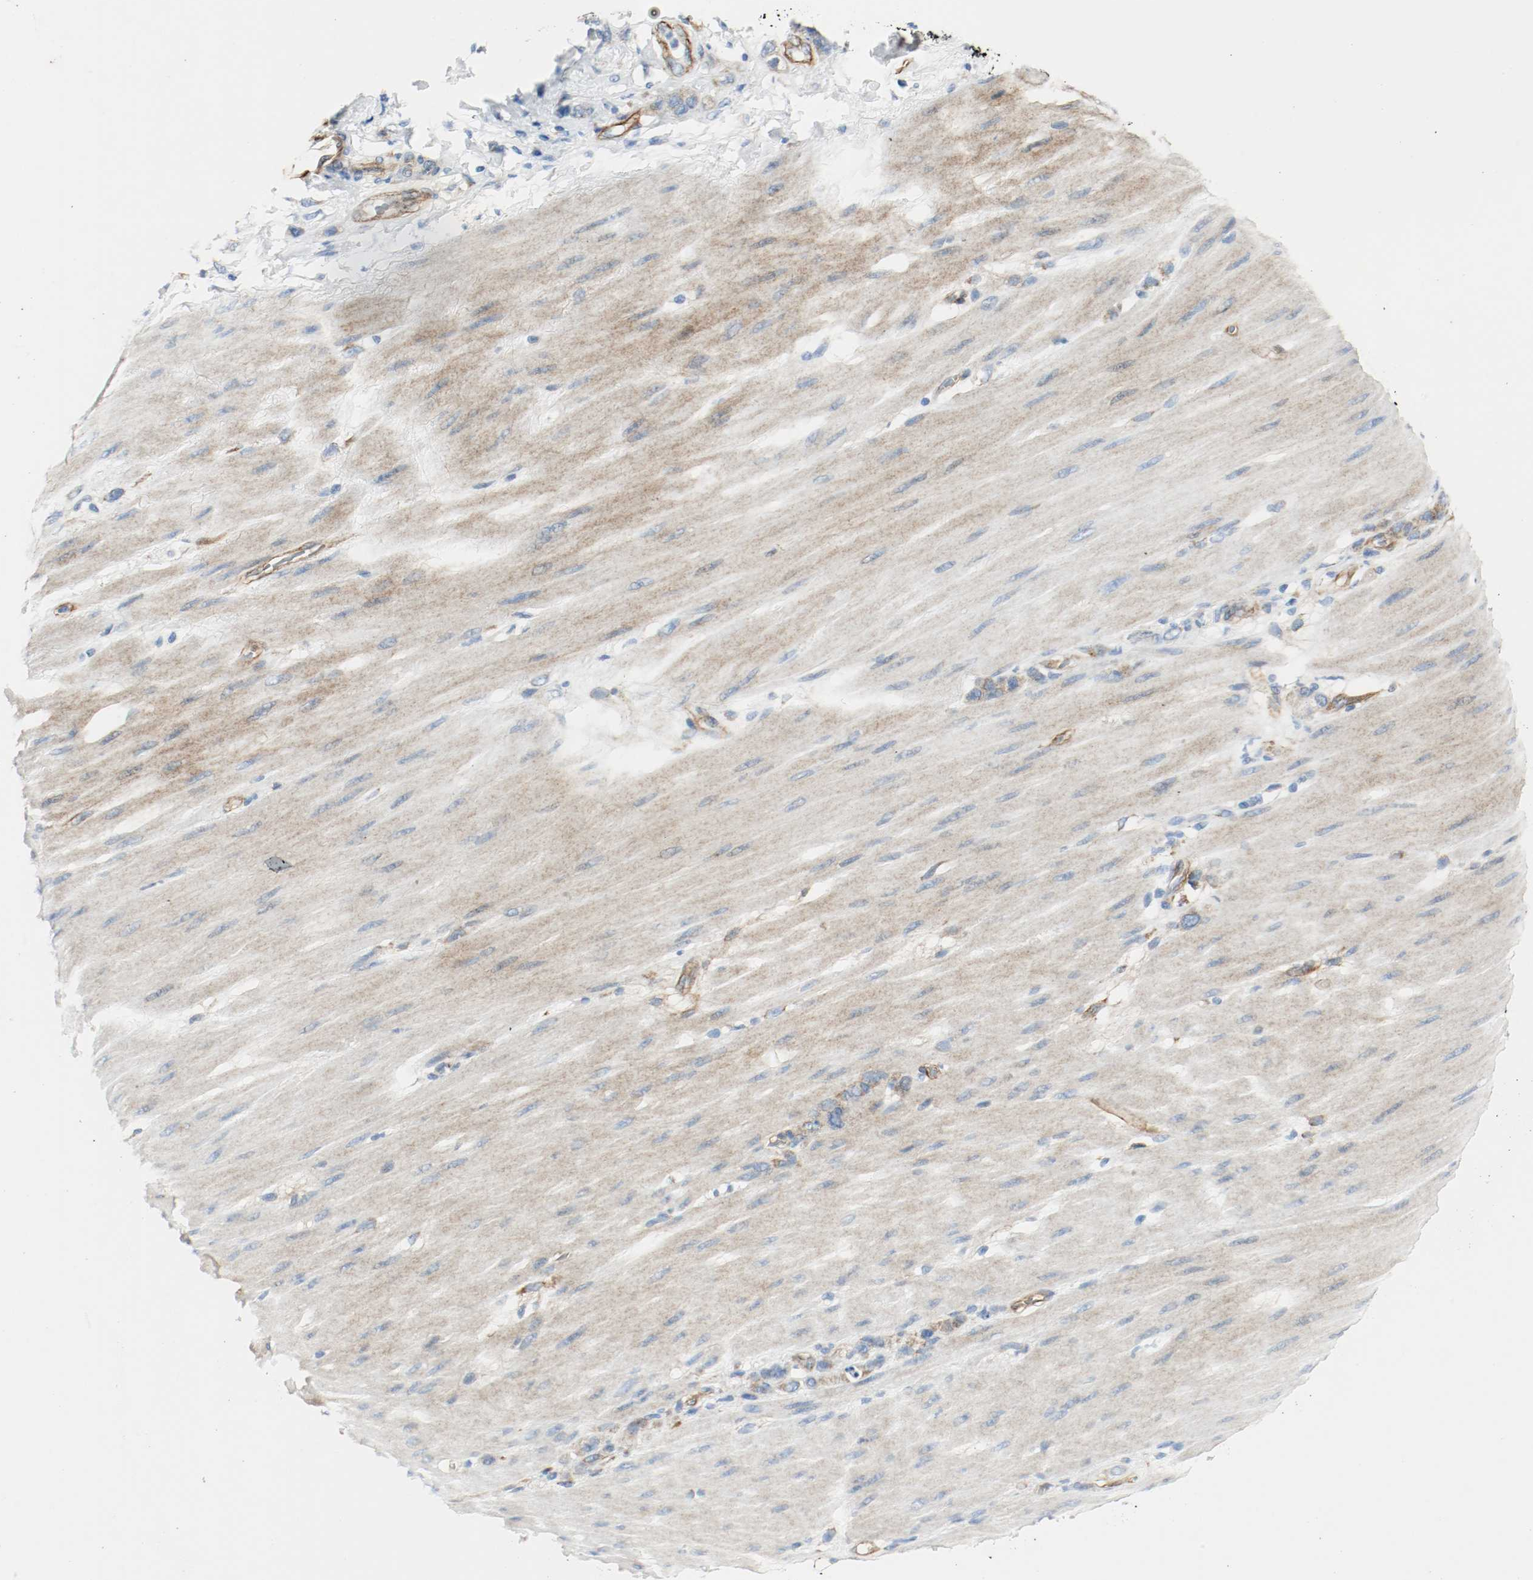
{"staining": {"intensity": "weak", "quantity": "25%-75%", "location": "cytoplasmic/membranous"}, "tissue": "stomach cancer", "cell_type": "Tumor cells", "image_type": "cancer", "snomed": [{"axis": "morphology", "description": "Adenocarcinoma, NOS"}, {"axis": "topography", "description": "Stomach"}], "caption": "Immunohistochemical staining of adenocarcinoma (stomach) reveals low levels of weak cytoplasmic/membranous protein positivity in approximately 25%-75% of tumor cells.", "gene": "LAMB1", "patient": {"sex": "male", "age": 82}}